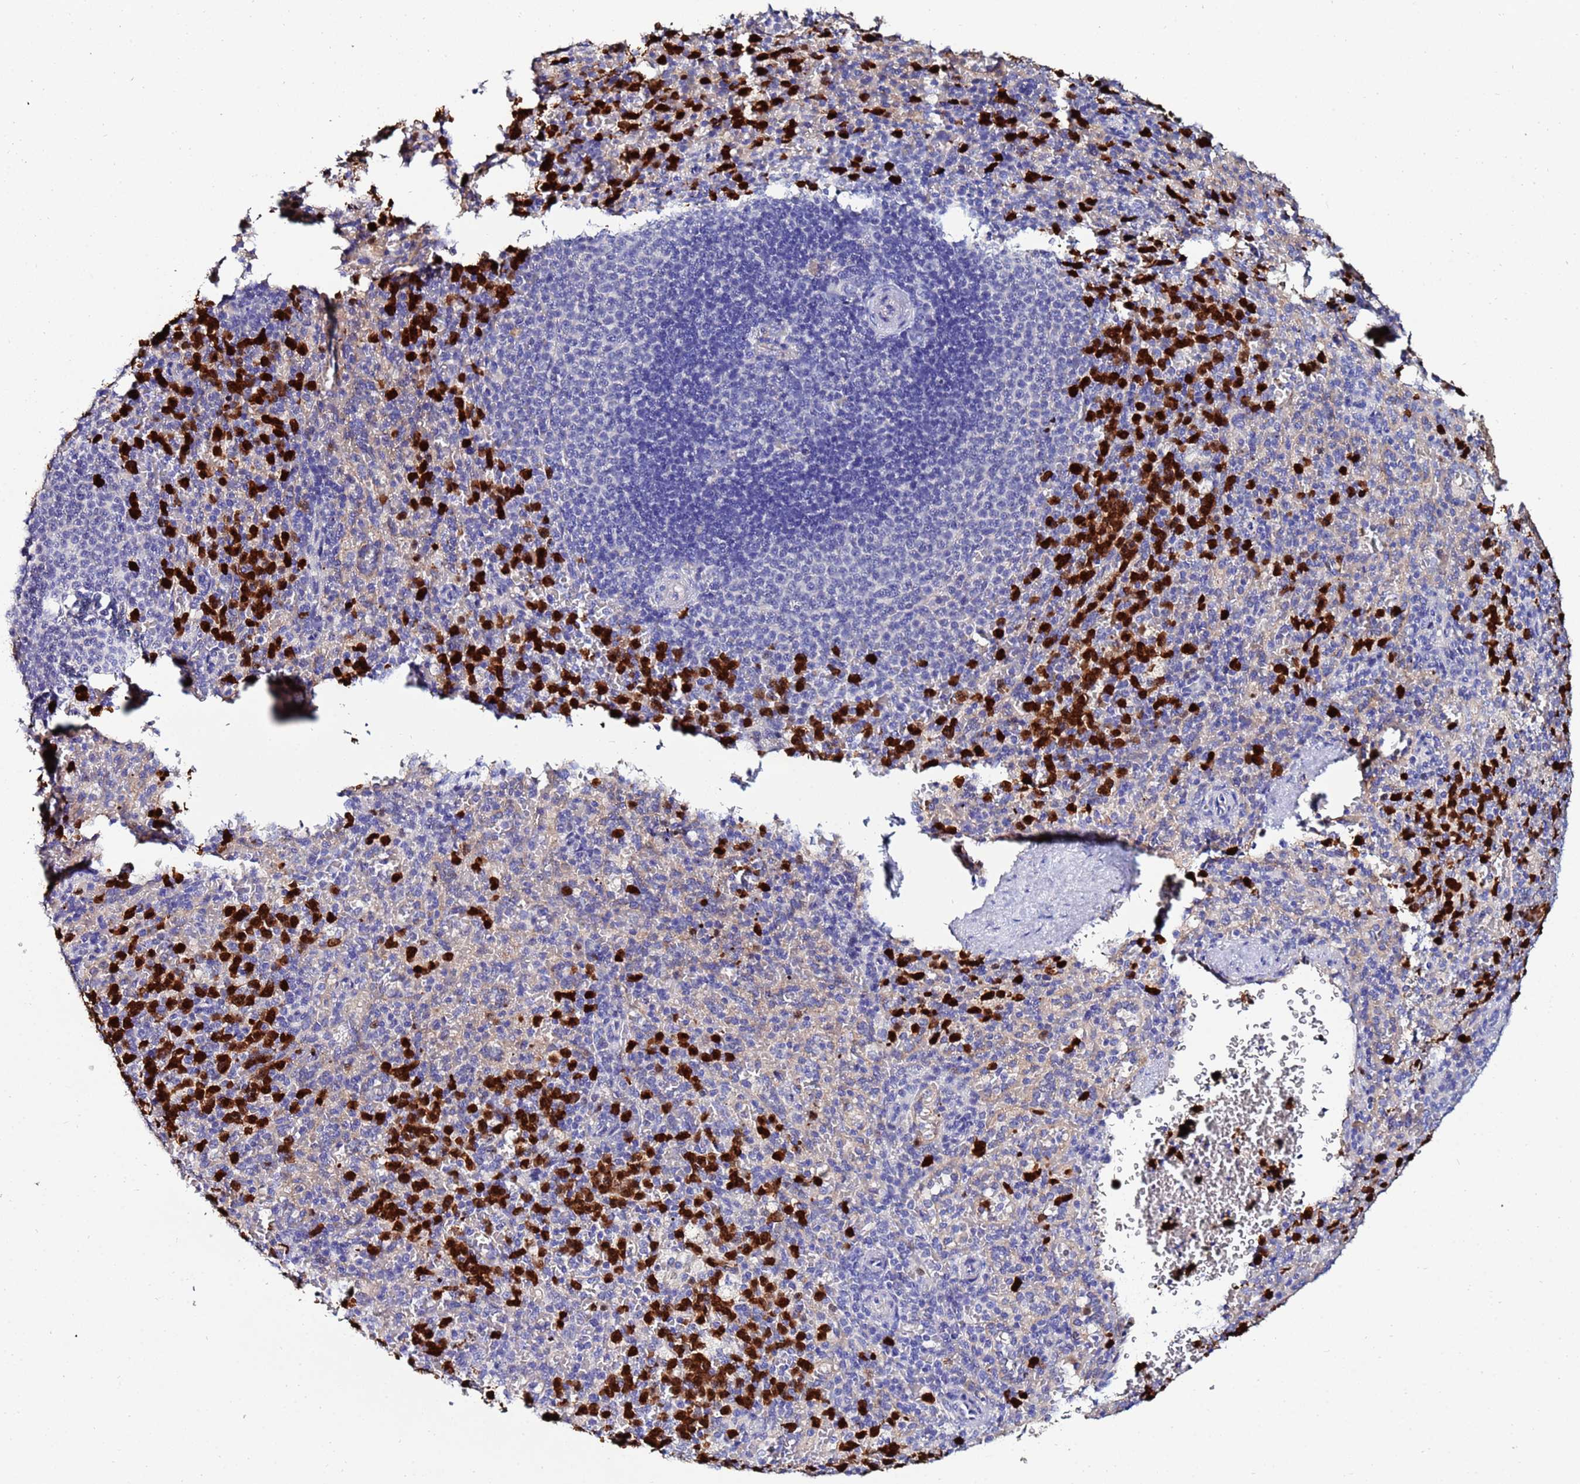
{"staining": {"intensity": "strong", "quantity": "25%-75%", "location": "cytoplasmic/membranous"}, "tissue": "spleen", "cell_type": "Cells in red pulp", "image_type": "normal", "snomed": [{"axis": "morphology", "description": "Normal tissue, NOS"}, {"axis": "topography", "description": "Spleen"}], "caption": "High-magnification brightfield microscopy of normal spleen stained with DAB (3,3'-diaminobenzidine) (brown) and counterstained with hematoxylin (blue). cells in red pulp exhibit strong cytoplasmic/membranous staining is appreciated in approximately25%-75% of cells.", "gene": "TUBAL3", "patient": {"sex": "female", "age": 21}}